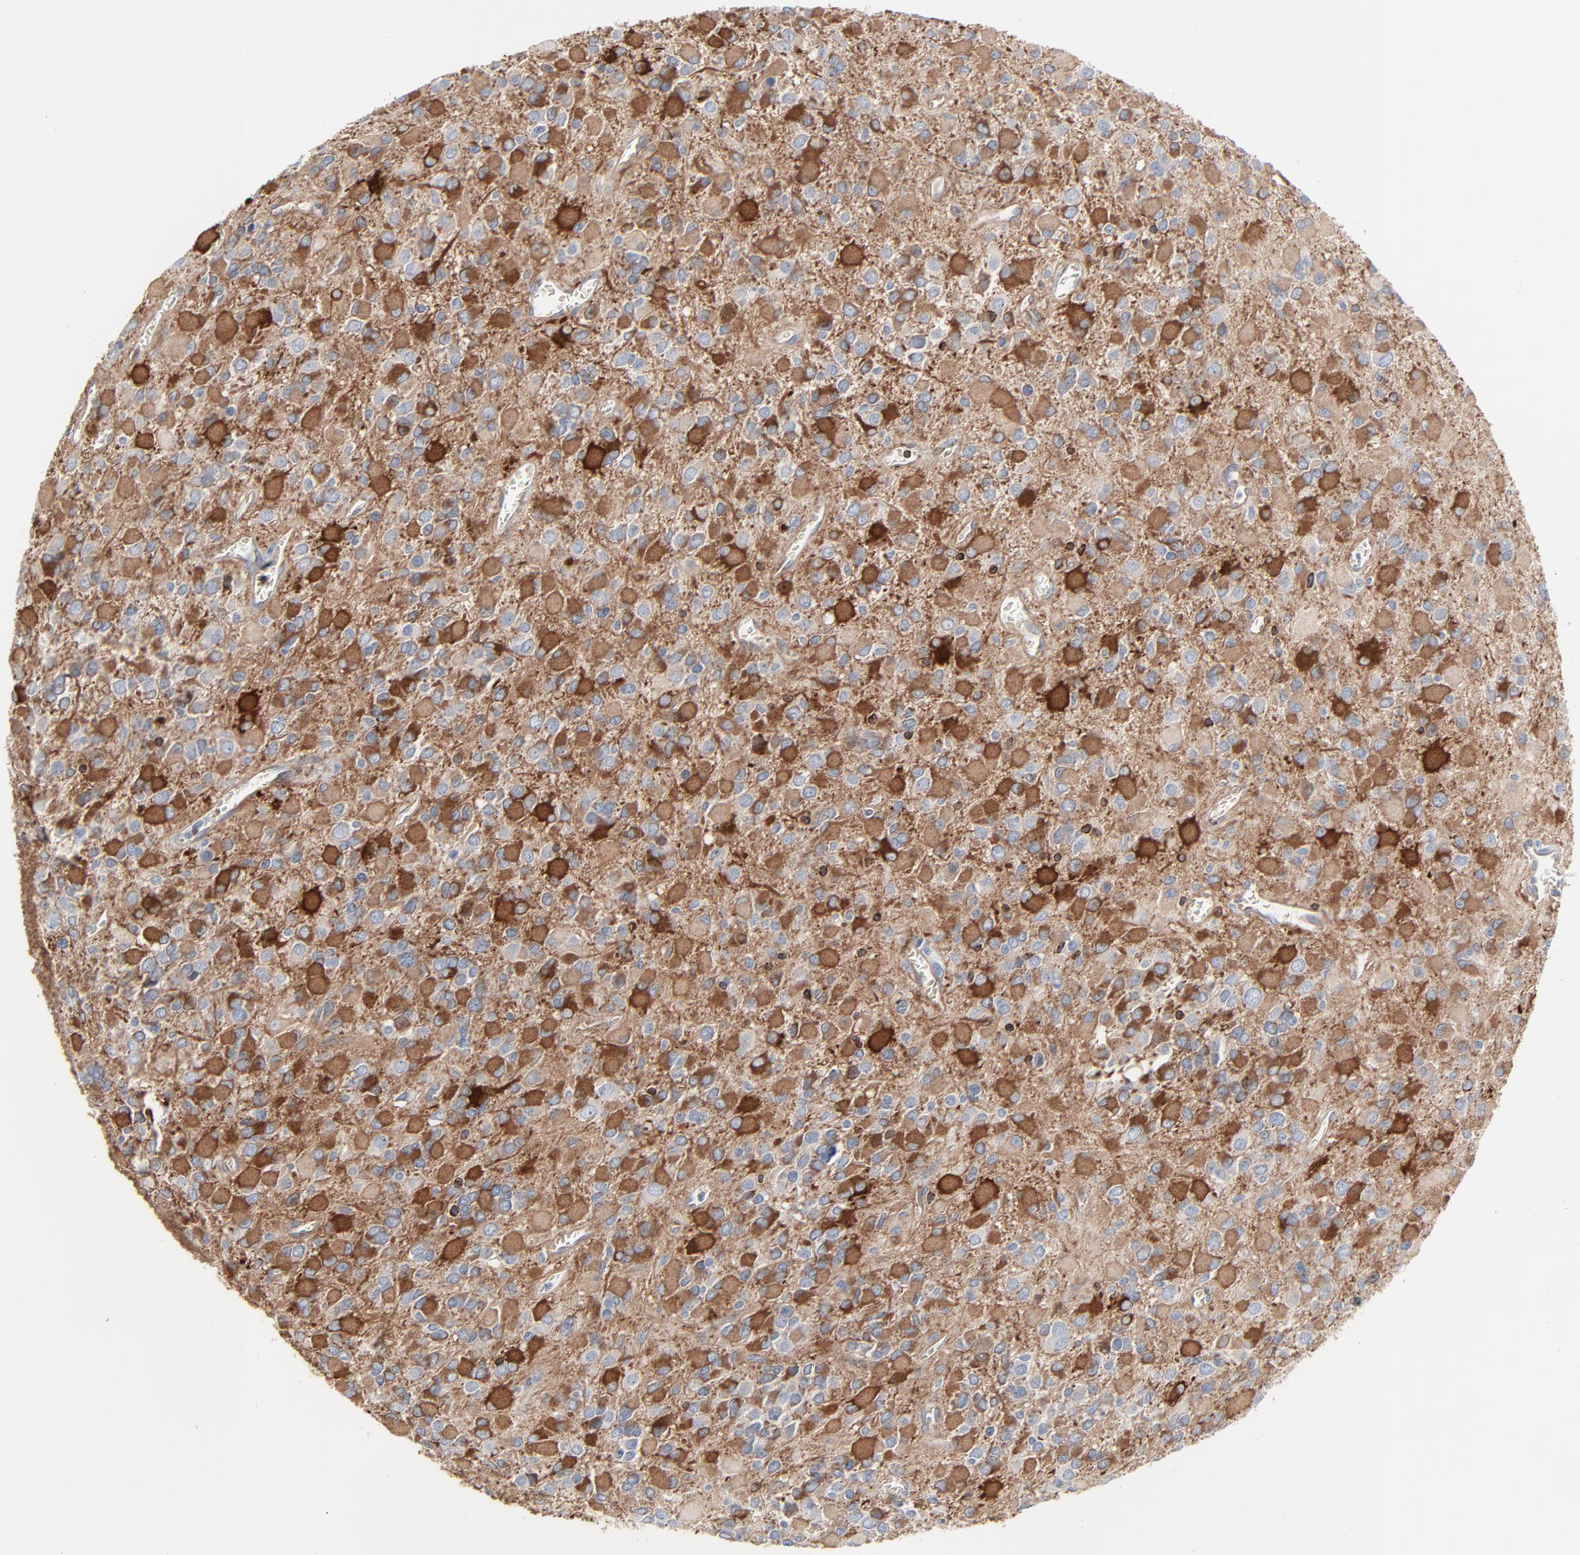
{"staining": {"intensity": "strong", "quantity": "25%-75%", "location": "cytoplasmic/membranous"}, "tissue": "glioma", "cell_type": "Tumor cells", "image_type": "cancer", "snomed": [{"axis": "morphology", "description": "Glioma, malignant, Low grade"}, {"axis": "topography", "description": "Brain"}], "caption": "Protein staining by immunohistochemistry (IHC) displays strong cytoplasmic/membranous staining in approximately 25%-75% of tumor cells in malignant low-grade glioma.", "gene": "OPTN", "patient": {"sex": "male", "age": 42}}